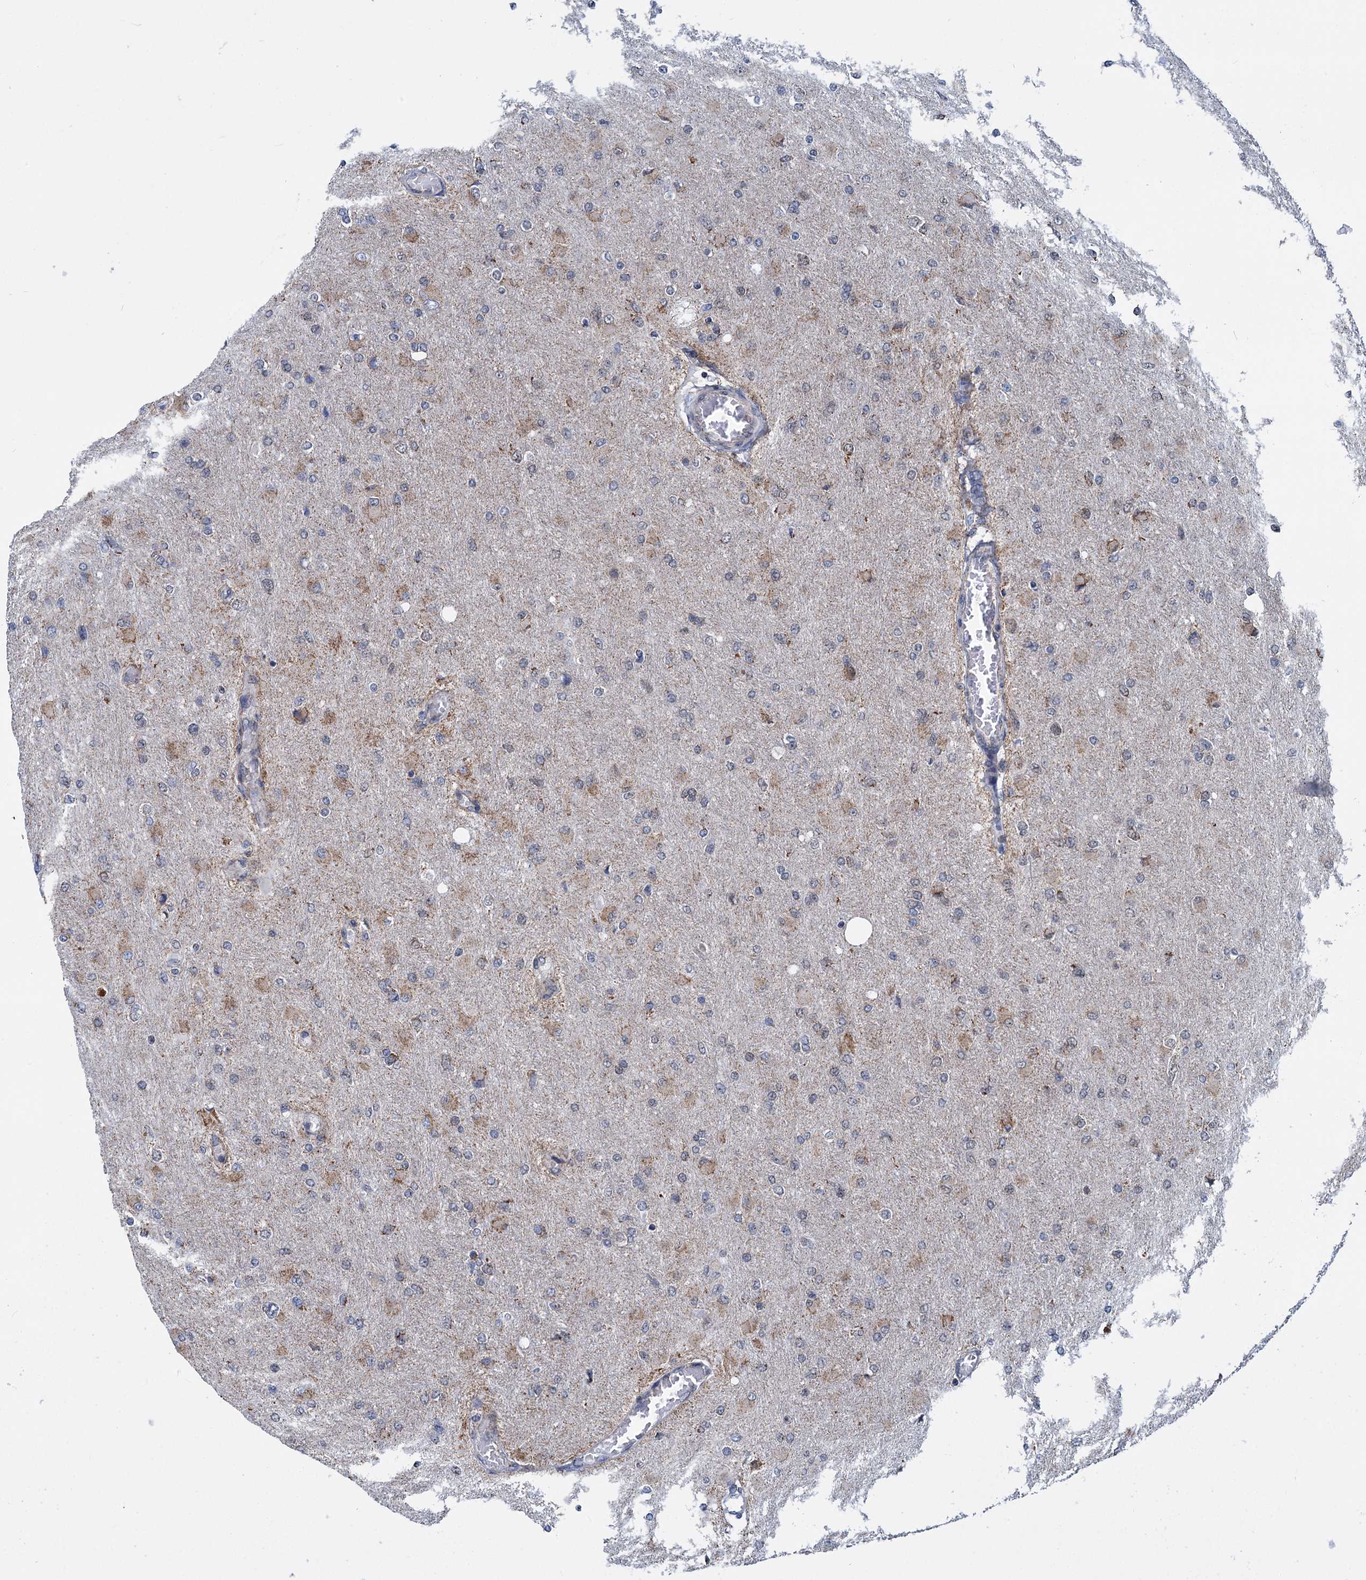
{"staining": {"intensity": "moderate", "quantity": "<25%", "location": "cytoplasmic/membranous"}, "tissue": "glioma", "cell_type": "Tumor cells", "image_type": "cancer", "snomed": [{"axis": "morphology", "description": "Glioma, malignant, High grade"}, {"axis": "topography", "description": "Cerebral cortex"}], "caption": "Glioma was stained to show a protein in brown. There is low levels of moderate cytoplasmic/membranous expression in approximately <25% of tumor cells.", "gene": "MORN3", "patient": {"sex": "female", "age": 36}}